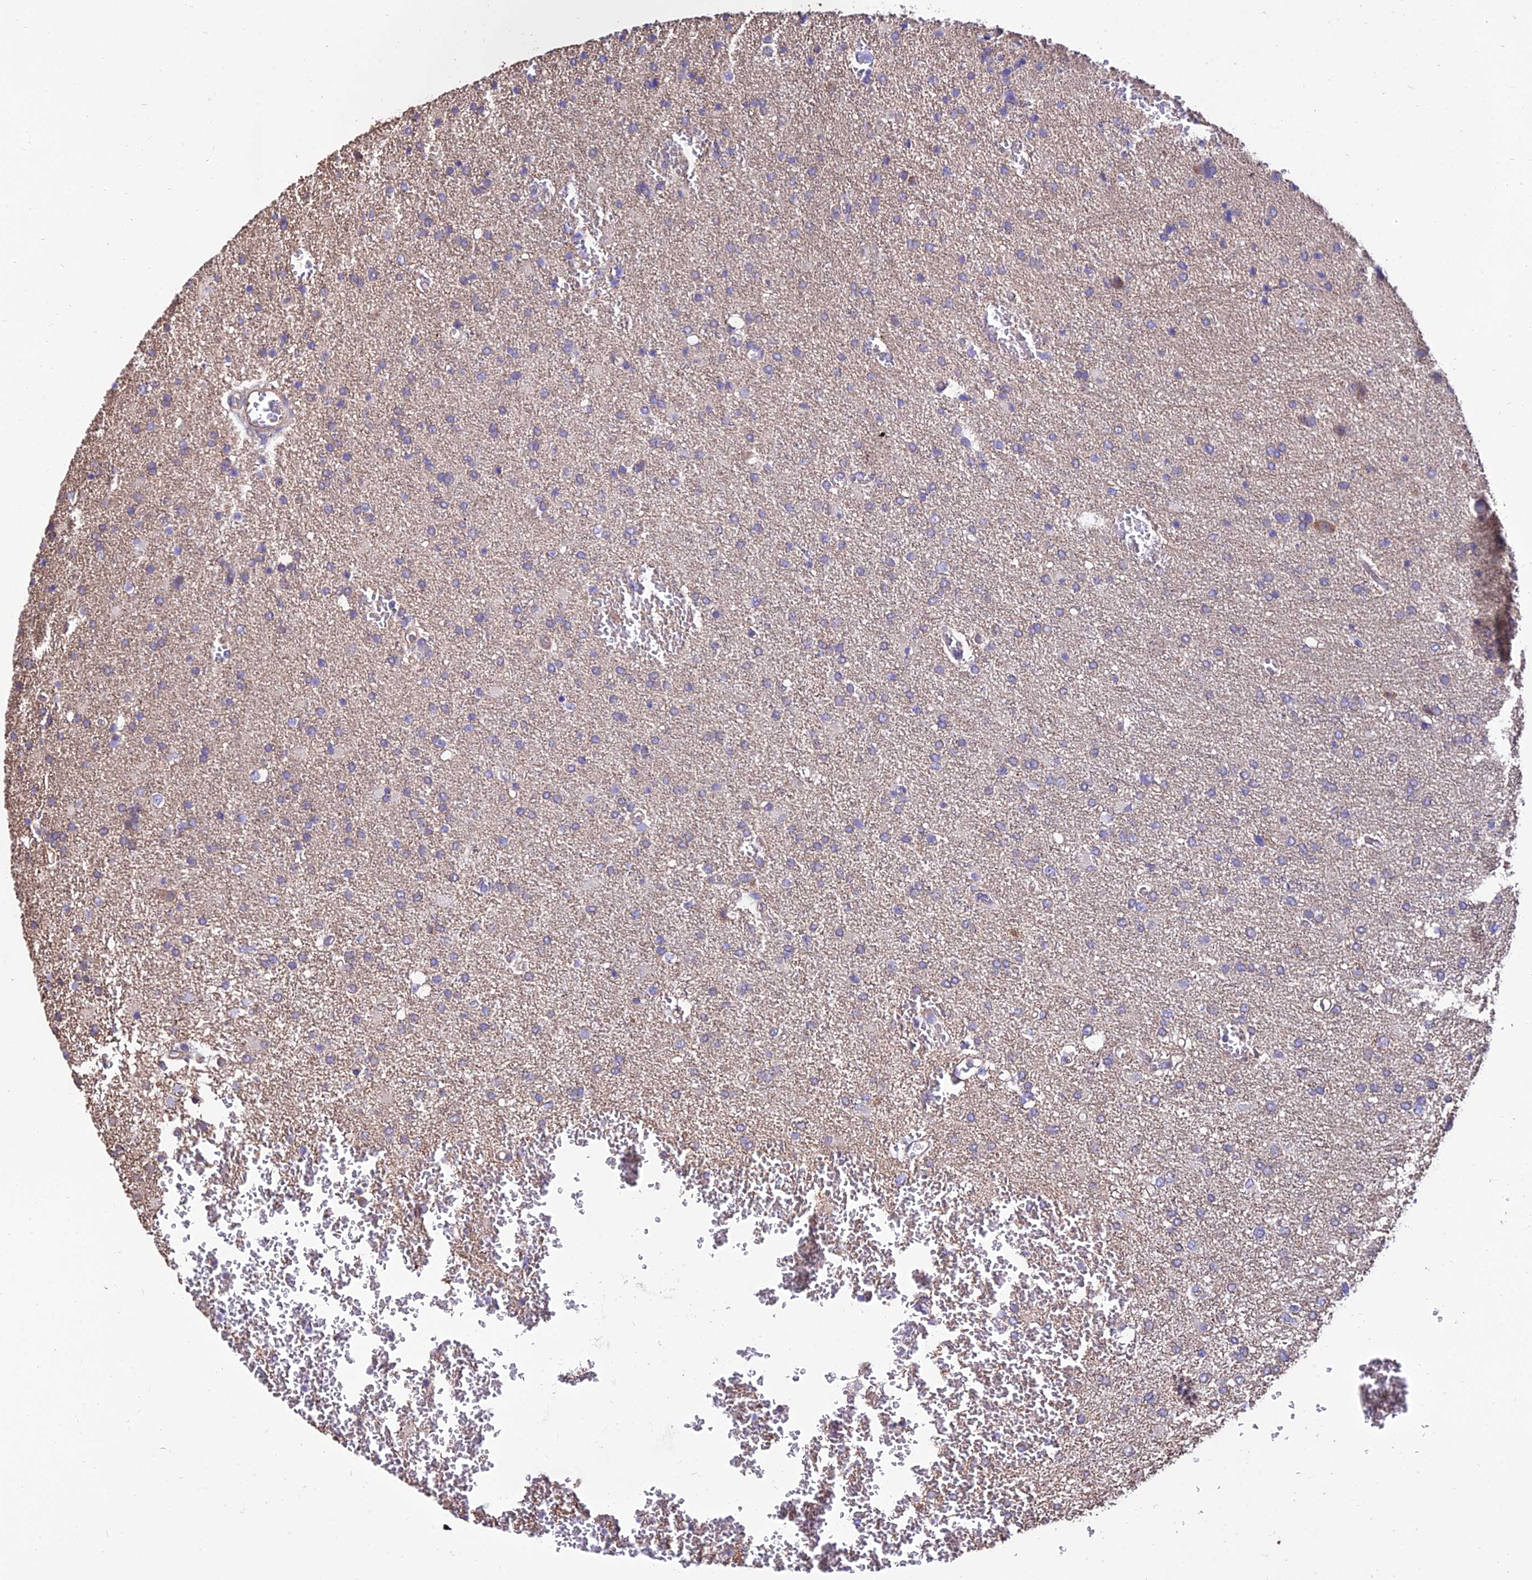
{"staining": {"intensity": "negative", "quantity": "none", "location": "none"}, "tissue": "glioma", "cell_type": "Tumor cells", "image_type": "cancer", "snomed": [{"axis": "morphology", "description": "Glioma, malignant, High grade"}, {"axis": "topography", "description": "Brain"}], "caption": "DAB immunohistochemical staining of malignant glioma (high-grade) shows no significant positivity in tumor cells. Nuclei are stained in blue.", "gene": "CALM2", "patient": {"sex": "female", "age": 74}}